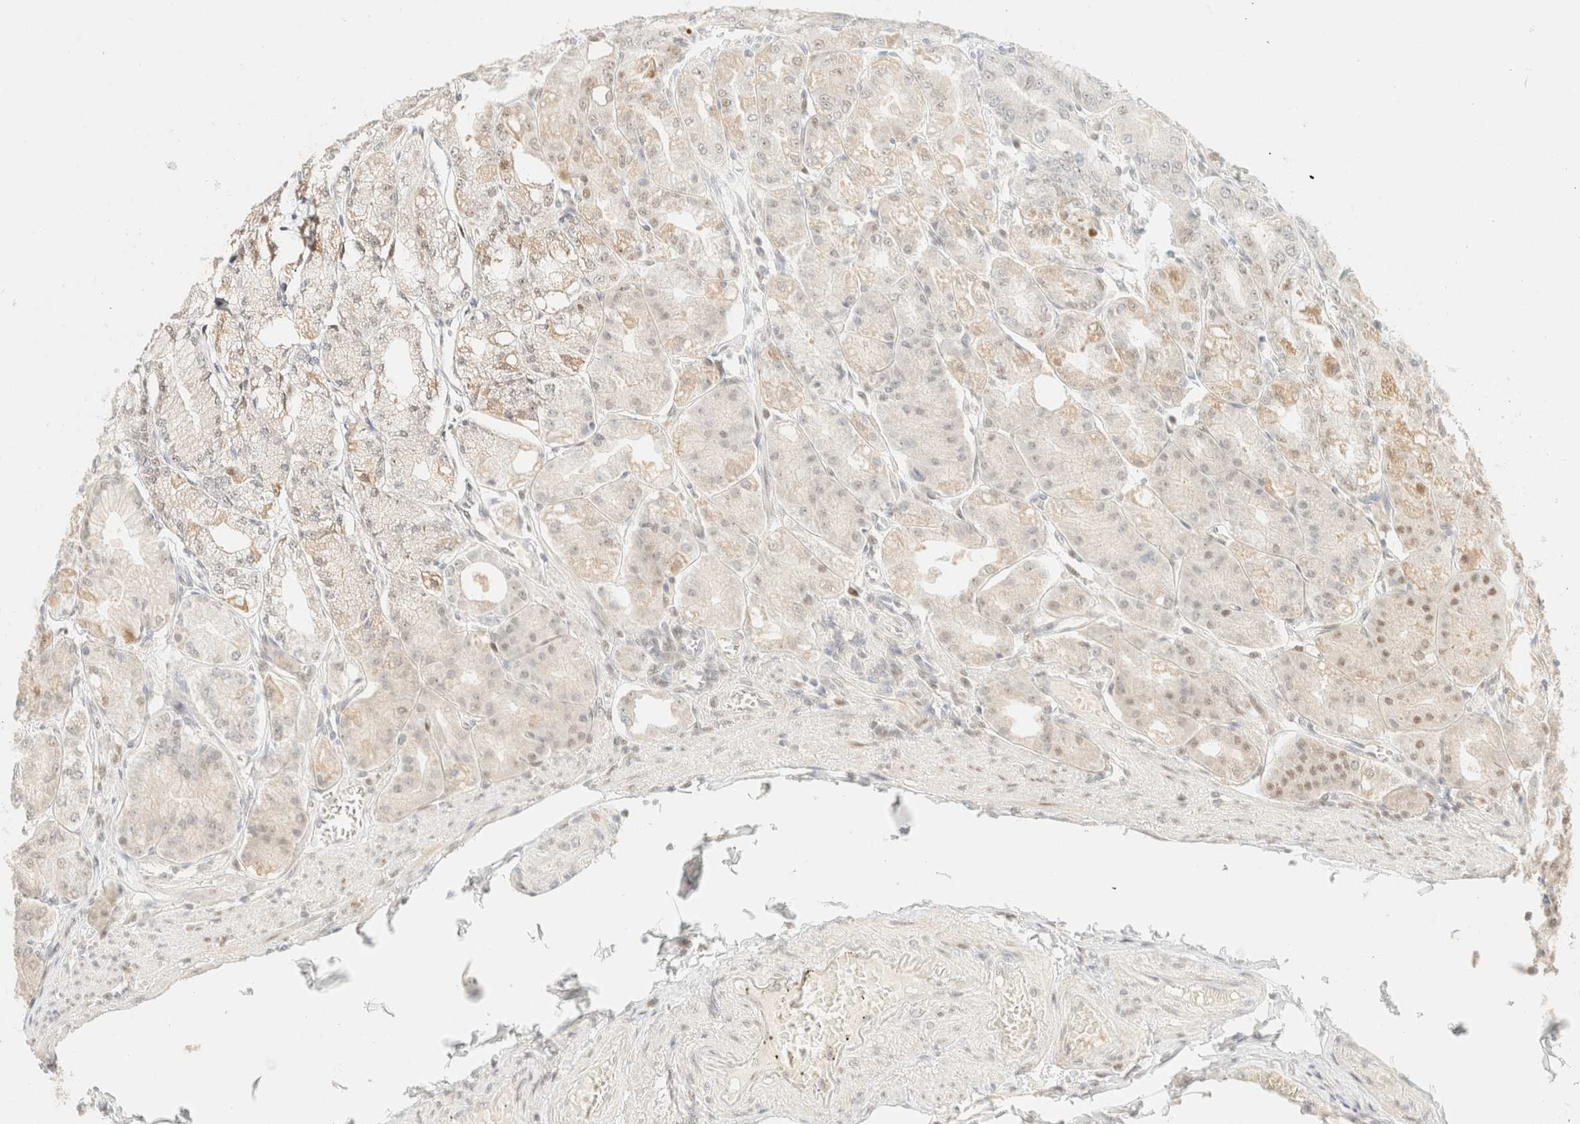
{"staining": {"intensity": "moderate", "quantity": "<25%", "location": "nuclear"}, "tissue": "stomach", "cell_type": "Glandular cells", "image_type": "normal", "snomed": [{"axis": "morphology", "description": "Normal tissue, NOS"}, {"axis": "topography", "description": "Stomach, lower"}], "caption": "This photomicrograph displays immunohistochemistry staining of normal stomach, with low moderate nuclear staining in about <25% of glandular cells.", "gene": "TSR1", "patient": {"sex": "male", "age": 71}}